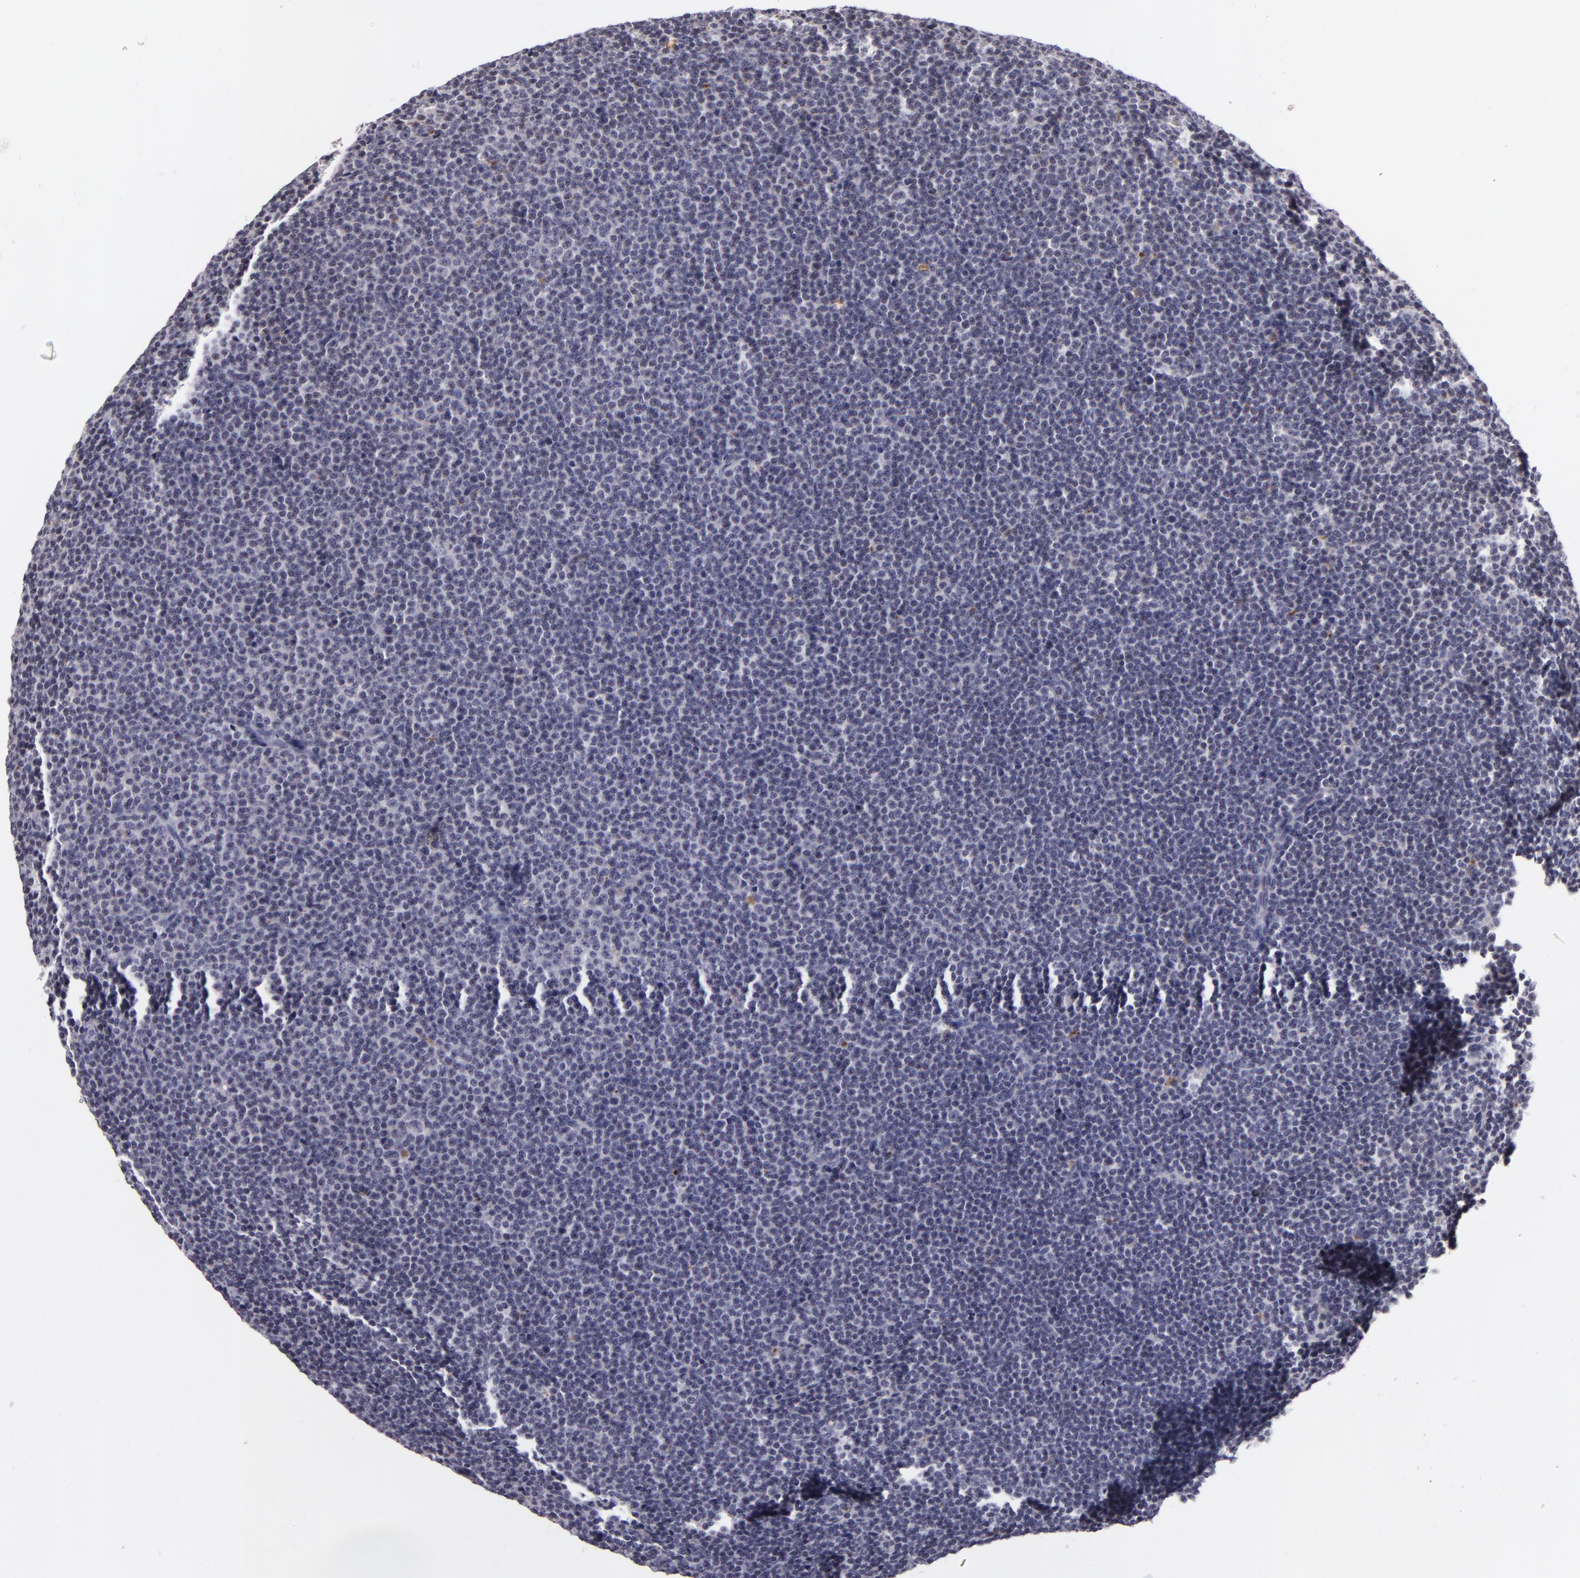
{"staining": {"intensity": "negative", "quantity": "none", "location": "none"}, "tissue": "lymphoma", "cell_type": "Tumor cells", "image_type": "cancer", "snomed": [{"axis": "morphology", "description": "Malignant lymphoma, non-Hodgkin's type, Low grade"}, {"axis": "topography", "description": "Lymph node"}], "caption": "Histopathology image shows no significant protein positivity in tumor cells of lymphoma. (Stains: DAB (3,3'-diaminobenzidine) IHC with hematoxylin counter stain, Microscopy: brightfield microscopy at high magnification).", "gene": "AKAP6", "patient": {"sex": "female", "age": 69}}